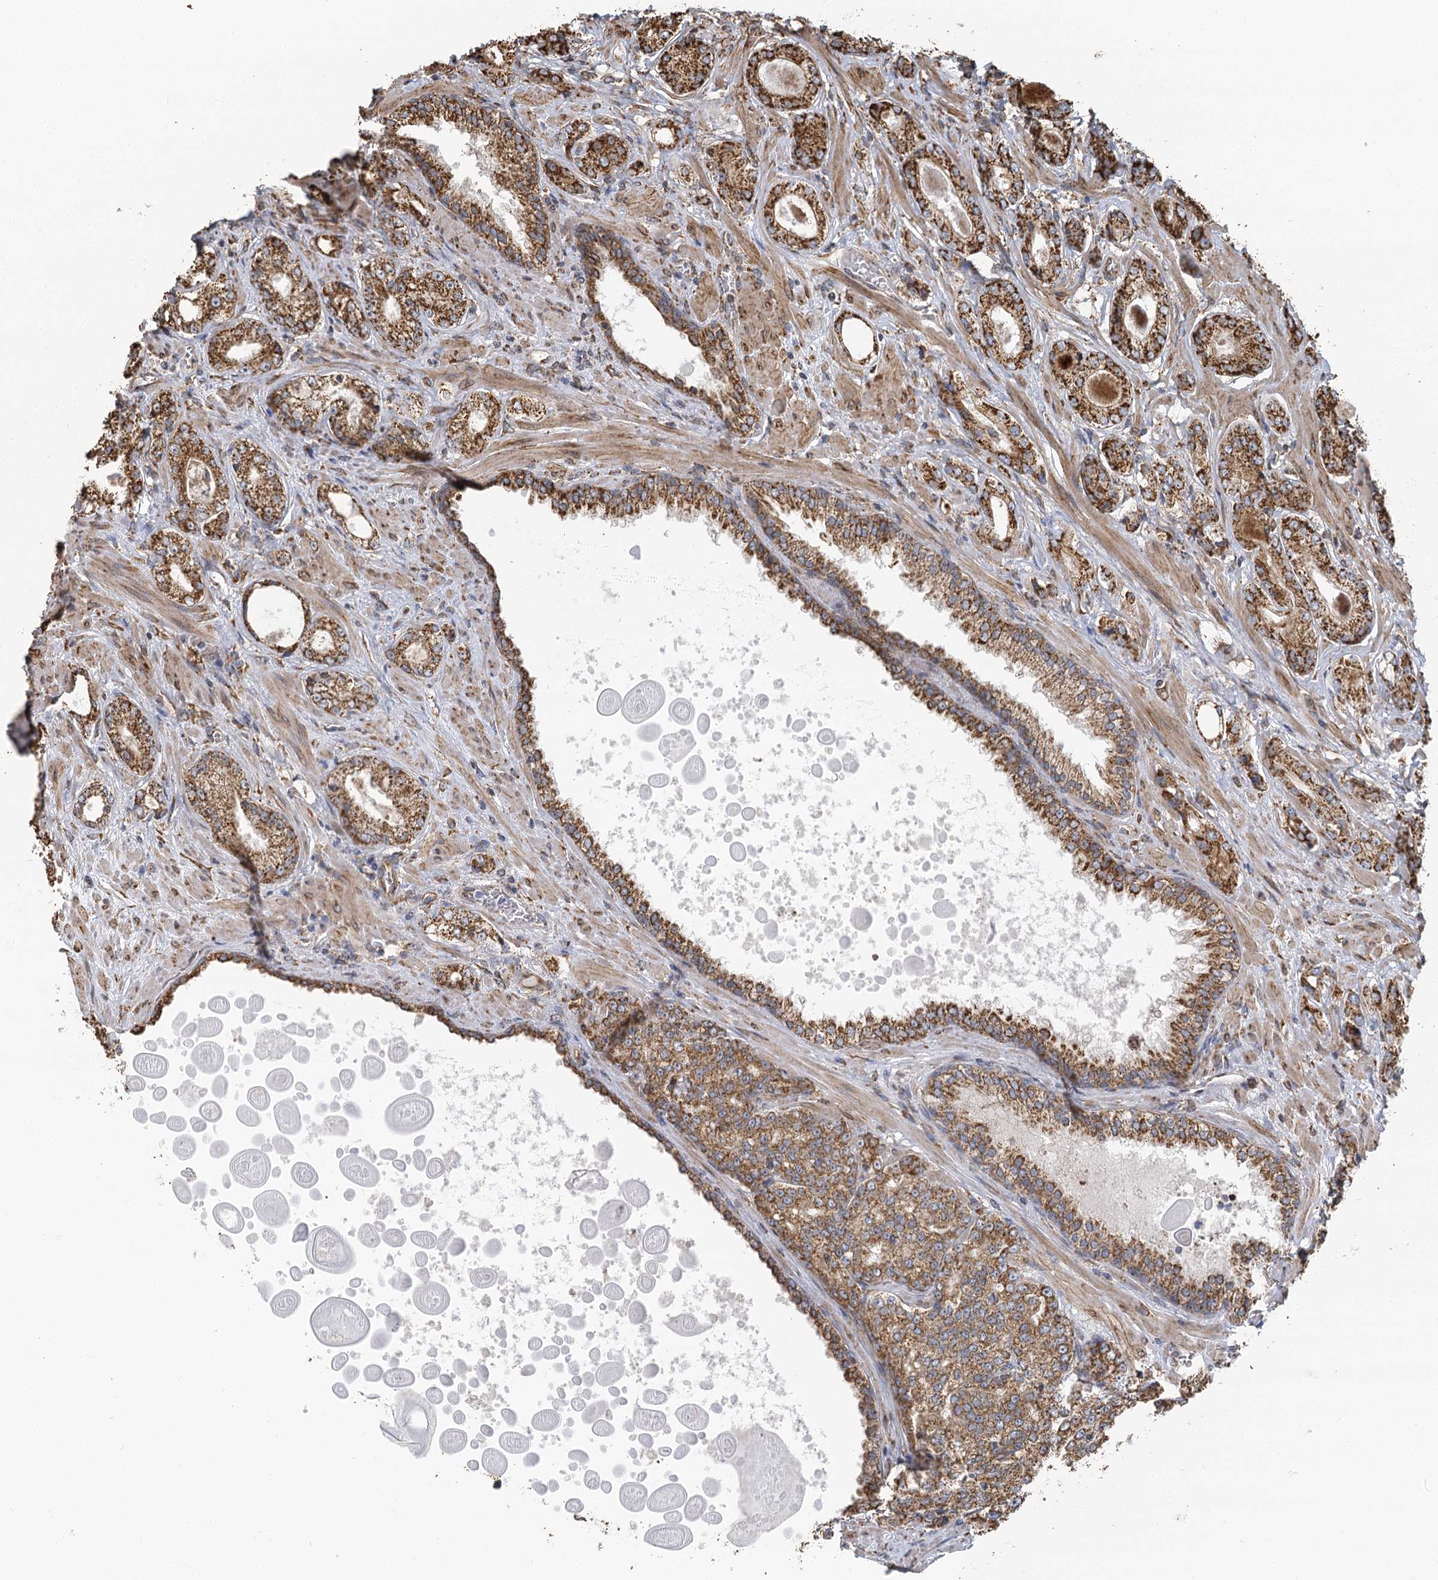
{"staining": {"intensity": "moderate", "quantity": ">75%", "location": "cytoplasmic/membranous"}, "tissue": "prostate cancer", "cell_type": "Tumor cells", "image_type": "cancer", "snomed": [{"axis": "morphology", "description": "Normal tissue, NOS"}, {"axis": "morphology", "description": "Adenocarcinoma, High grade"}, {"axis": "topography", "description": "Prostate"}], "caption": "Approximately >75% of tumor cells in adenocarcinoma (high-grade) (prostate) demonstrate moderate cytoplasmic/membranous protein positivity as visualized by brown immunohistochemical staining.", "gene": "IL11RA", "patient": {"sex": "male", "age": 83}}